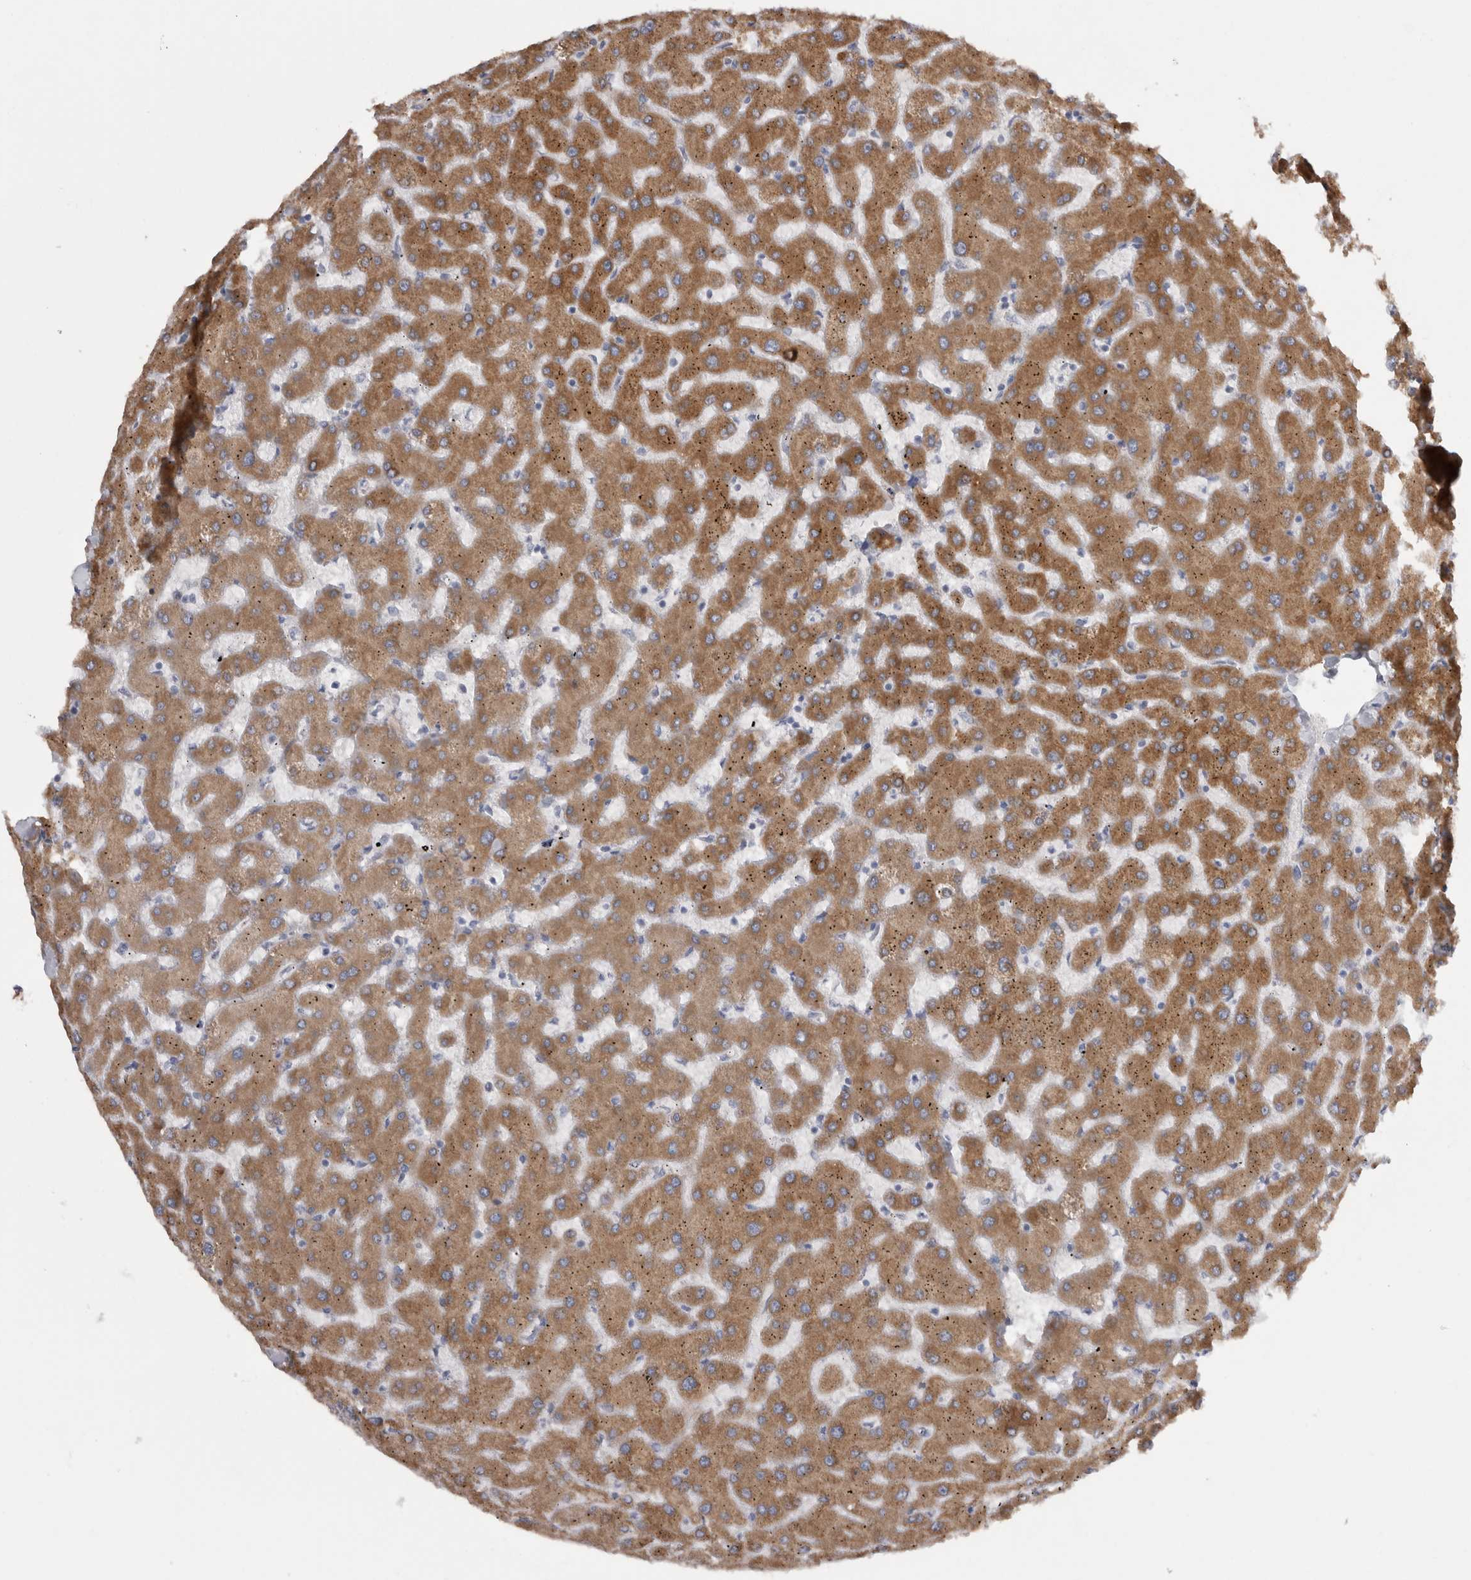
{"staining": {"intensity": "negative", "quantity": "none", "location": "none"}, "tissue": "liver", "cell_type": "Cholangiocytes", "image_type": "normal", "snomed": [{"axis": "morphology", "description": "Normal tissue, NOS"}, {"axis": "topography", "description": "Liver"}], "caption": "DAB (3,3'-diaminobenzidine) immunohistochemical staining of normal liver exhibits no significant staining in cholangiocytes.", "gene": "LRRC40", "patient": {"sex": "female", "age": 63}}